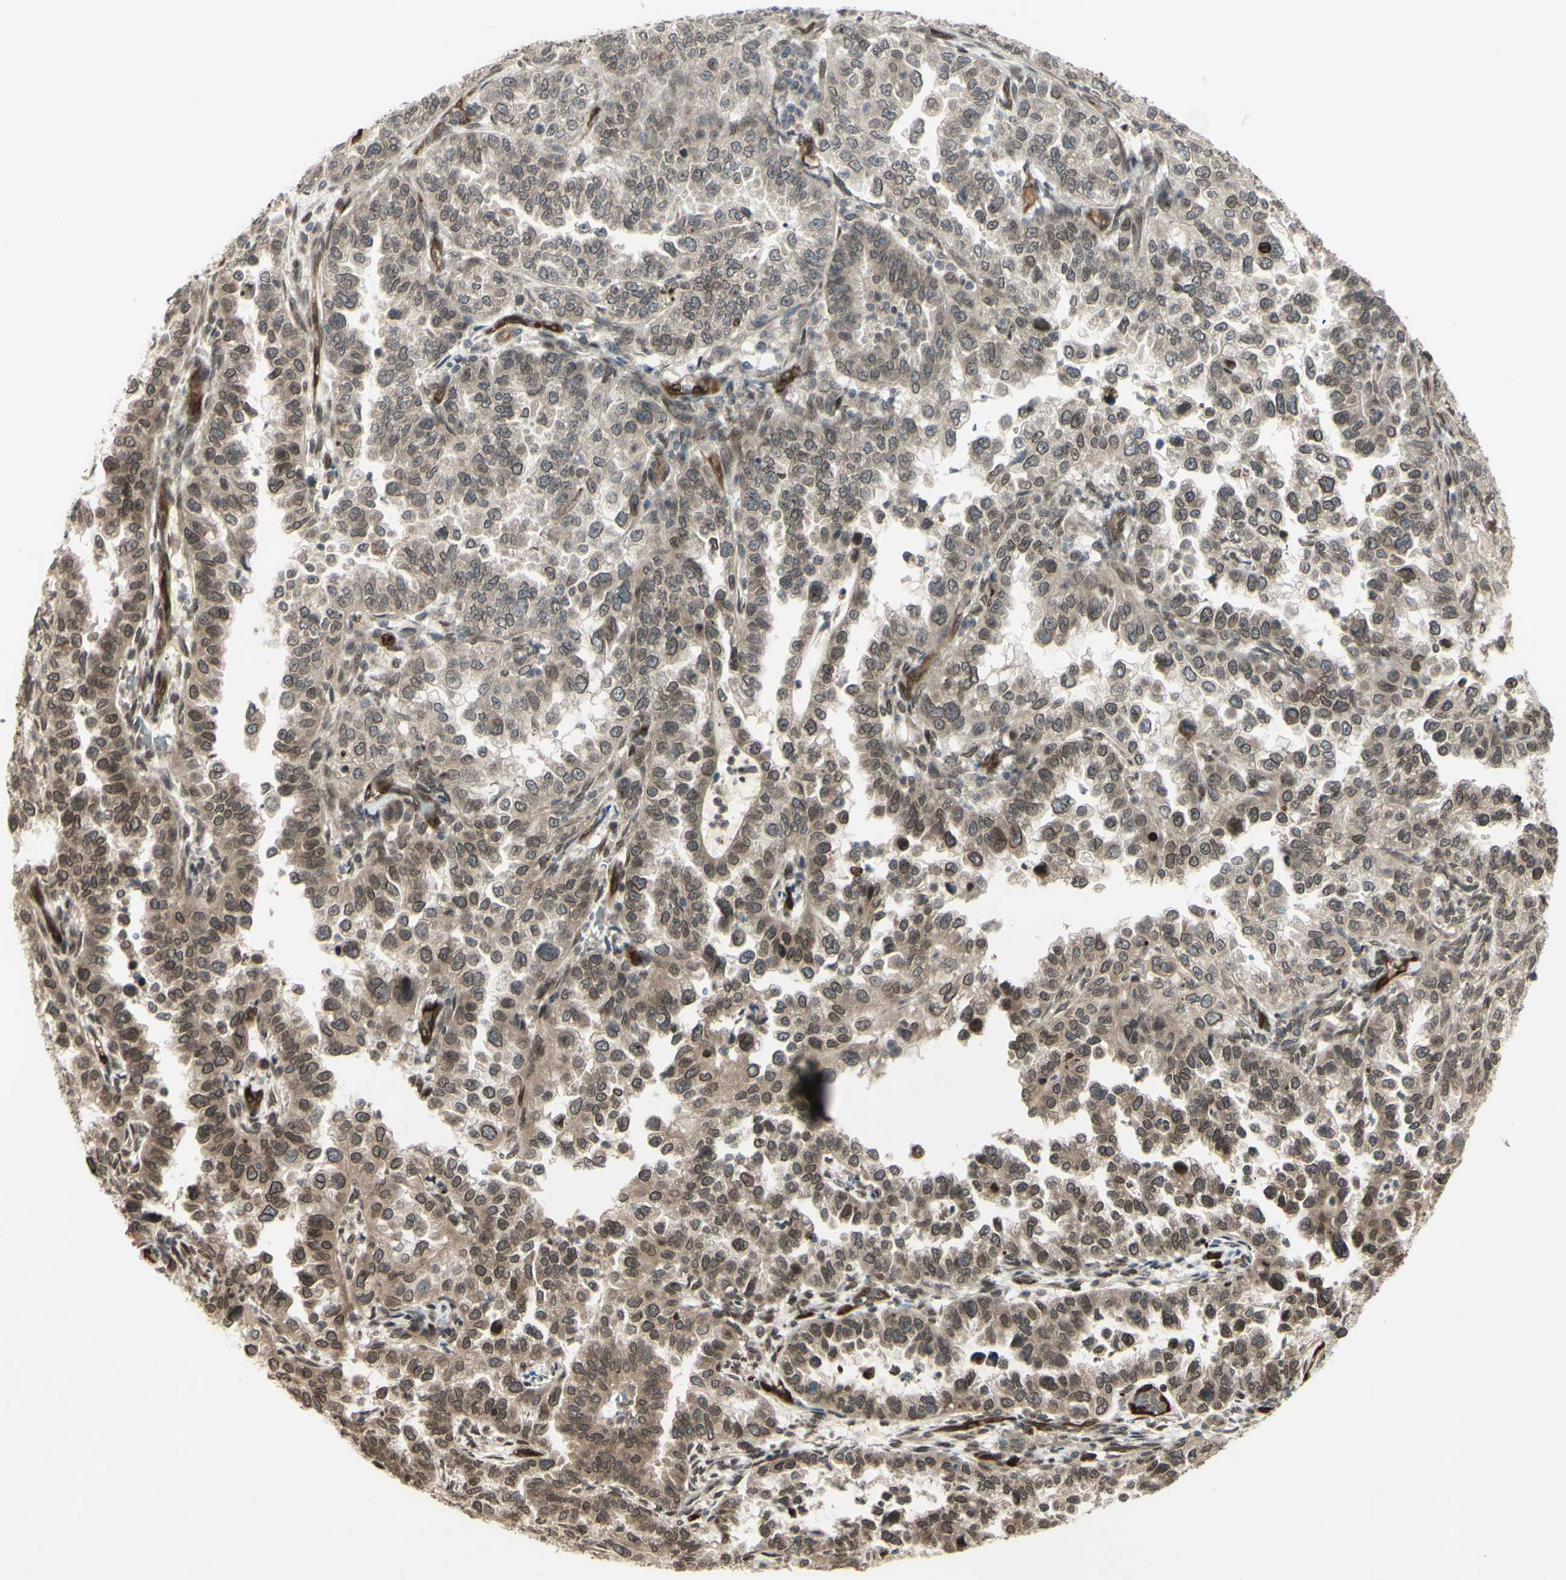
{"staining": {"intensity": "moderate", "quantity": ">75%", "location": "cytoplasmic/membranous,nuclear"}, "tissue": "endometrial cancer", "cell_type": "Tumor cells", "image_type": "cancer", "snomed": [{"axis": "morphology", "description": "Adenocarcinoma, NOS"}, {"axis": "topography", "description": "Endometrium"}], "caption": "High-magnification brightfield microscopy of endometrial cancer (adenocarcinoma) stained with DAB (brown) and counterstained with hematoxylin (blue). tumor cells exhibit moderate cytoplasmic/membranous and nuclear staining is present in about>75% of cells.", "gene": "MLF2", "patient": {"sex": "female", "age": 85}}